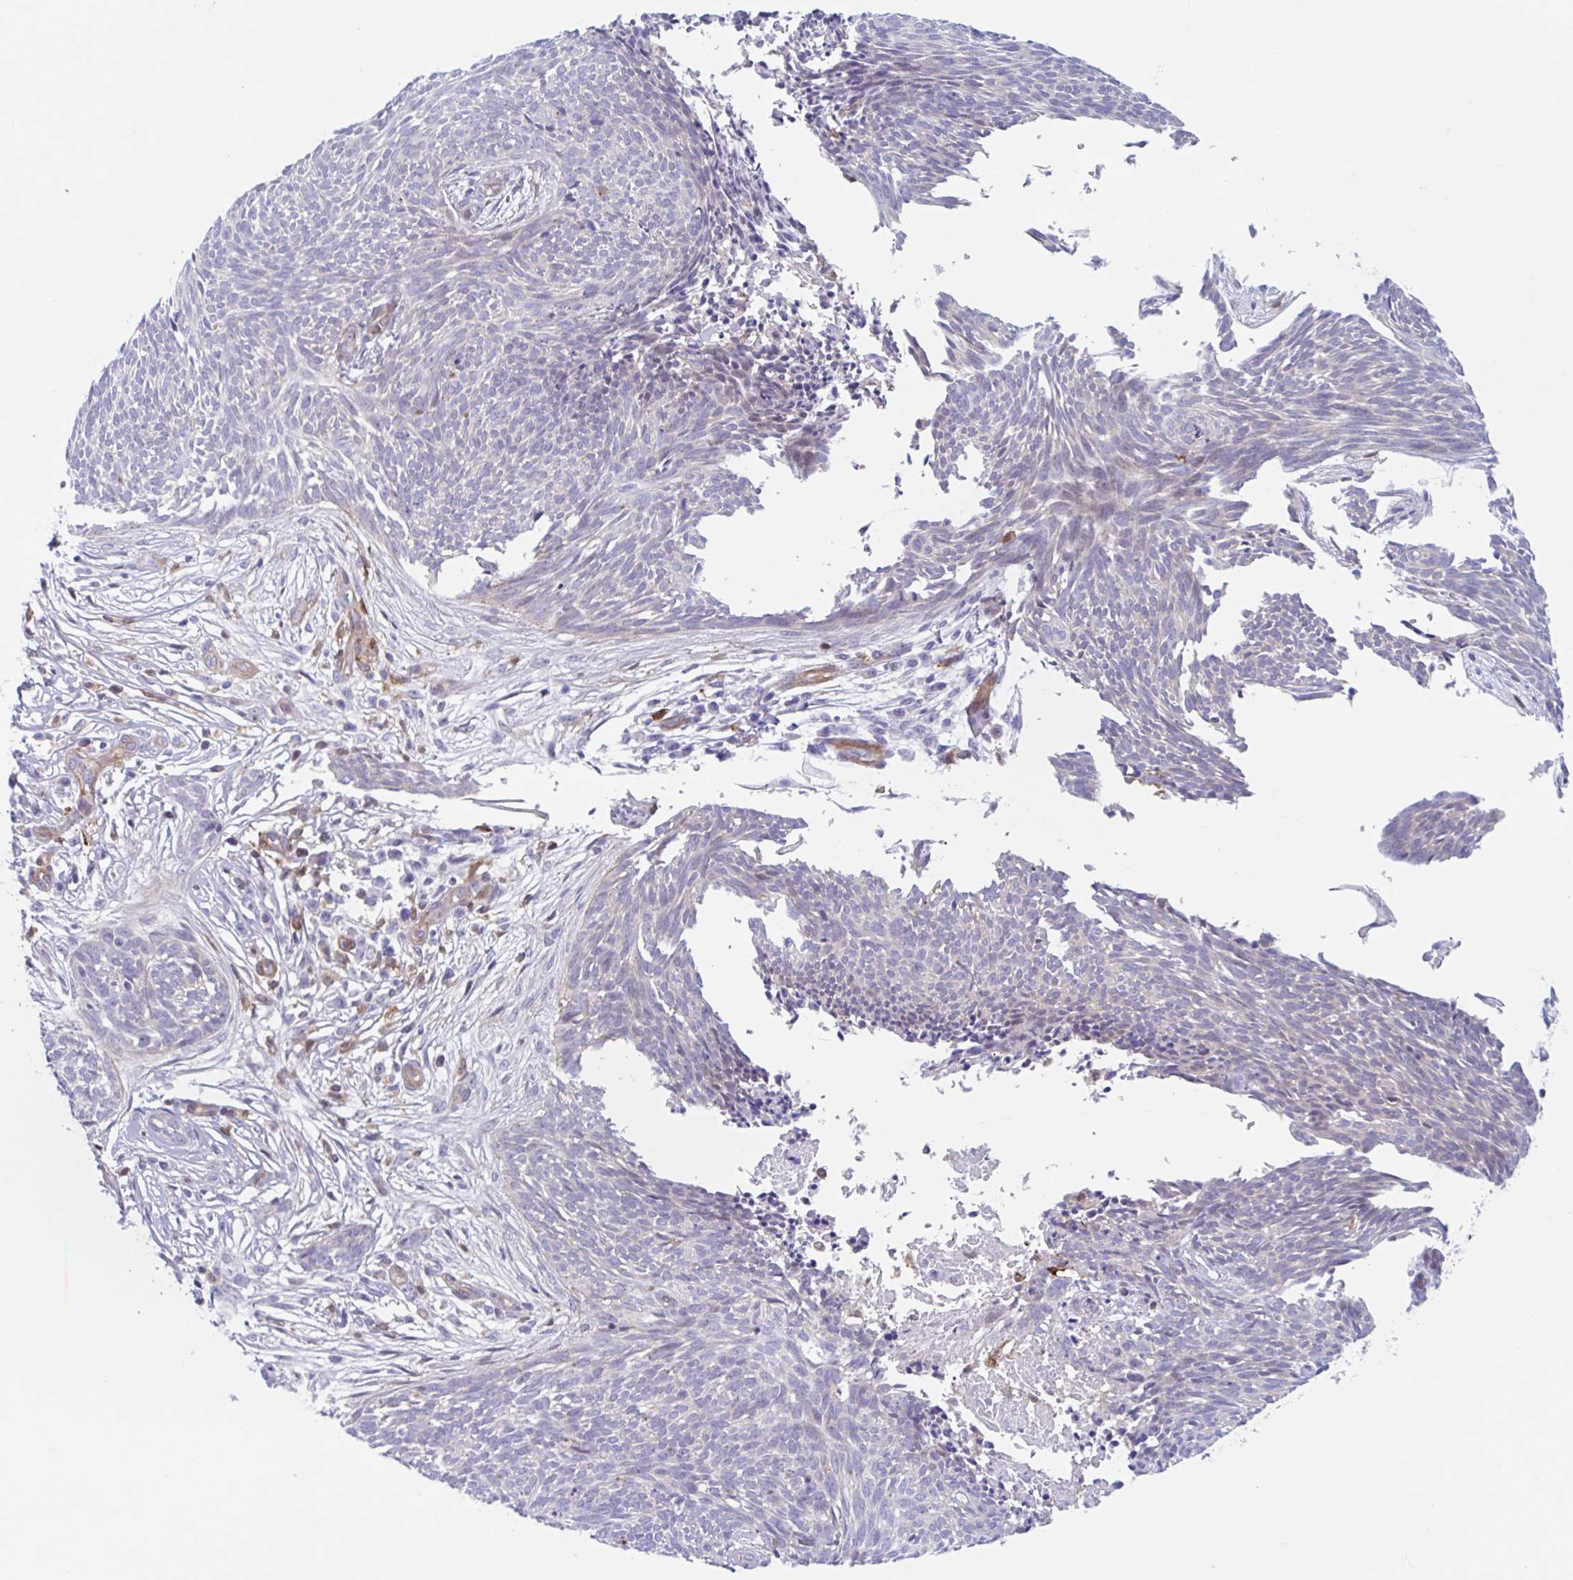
{"staining": {"intensity": "negative", "quantity": "none", "location": "none"}, "tissue": "skin cancer", "cell_type": "Tumor cells", "image_type": "cancer", "snomed": [{"axis": "morphology", "description": "Basal cell carcinoma"}, {"axis": "topography", "description": "Skin"}, {"axis": "topography", "description": "Skin, foot"}], "caption": "A histopathology image of human skin cancer is negative for staining in tumor cells.", "gene": "EFHD1", "patient": {"sex": "female", "age": 86}}